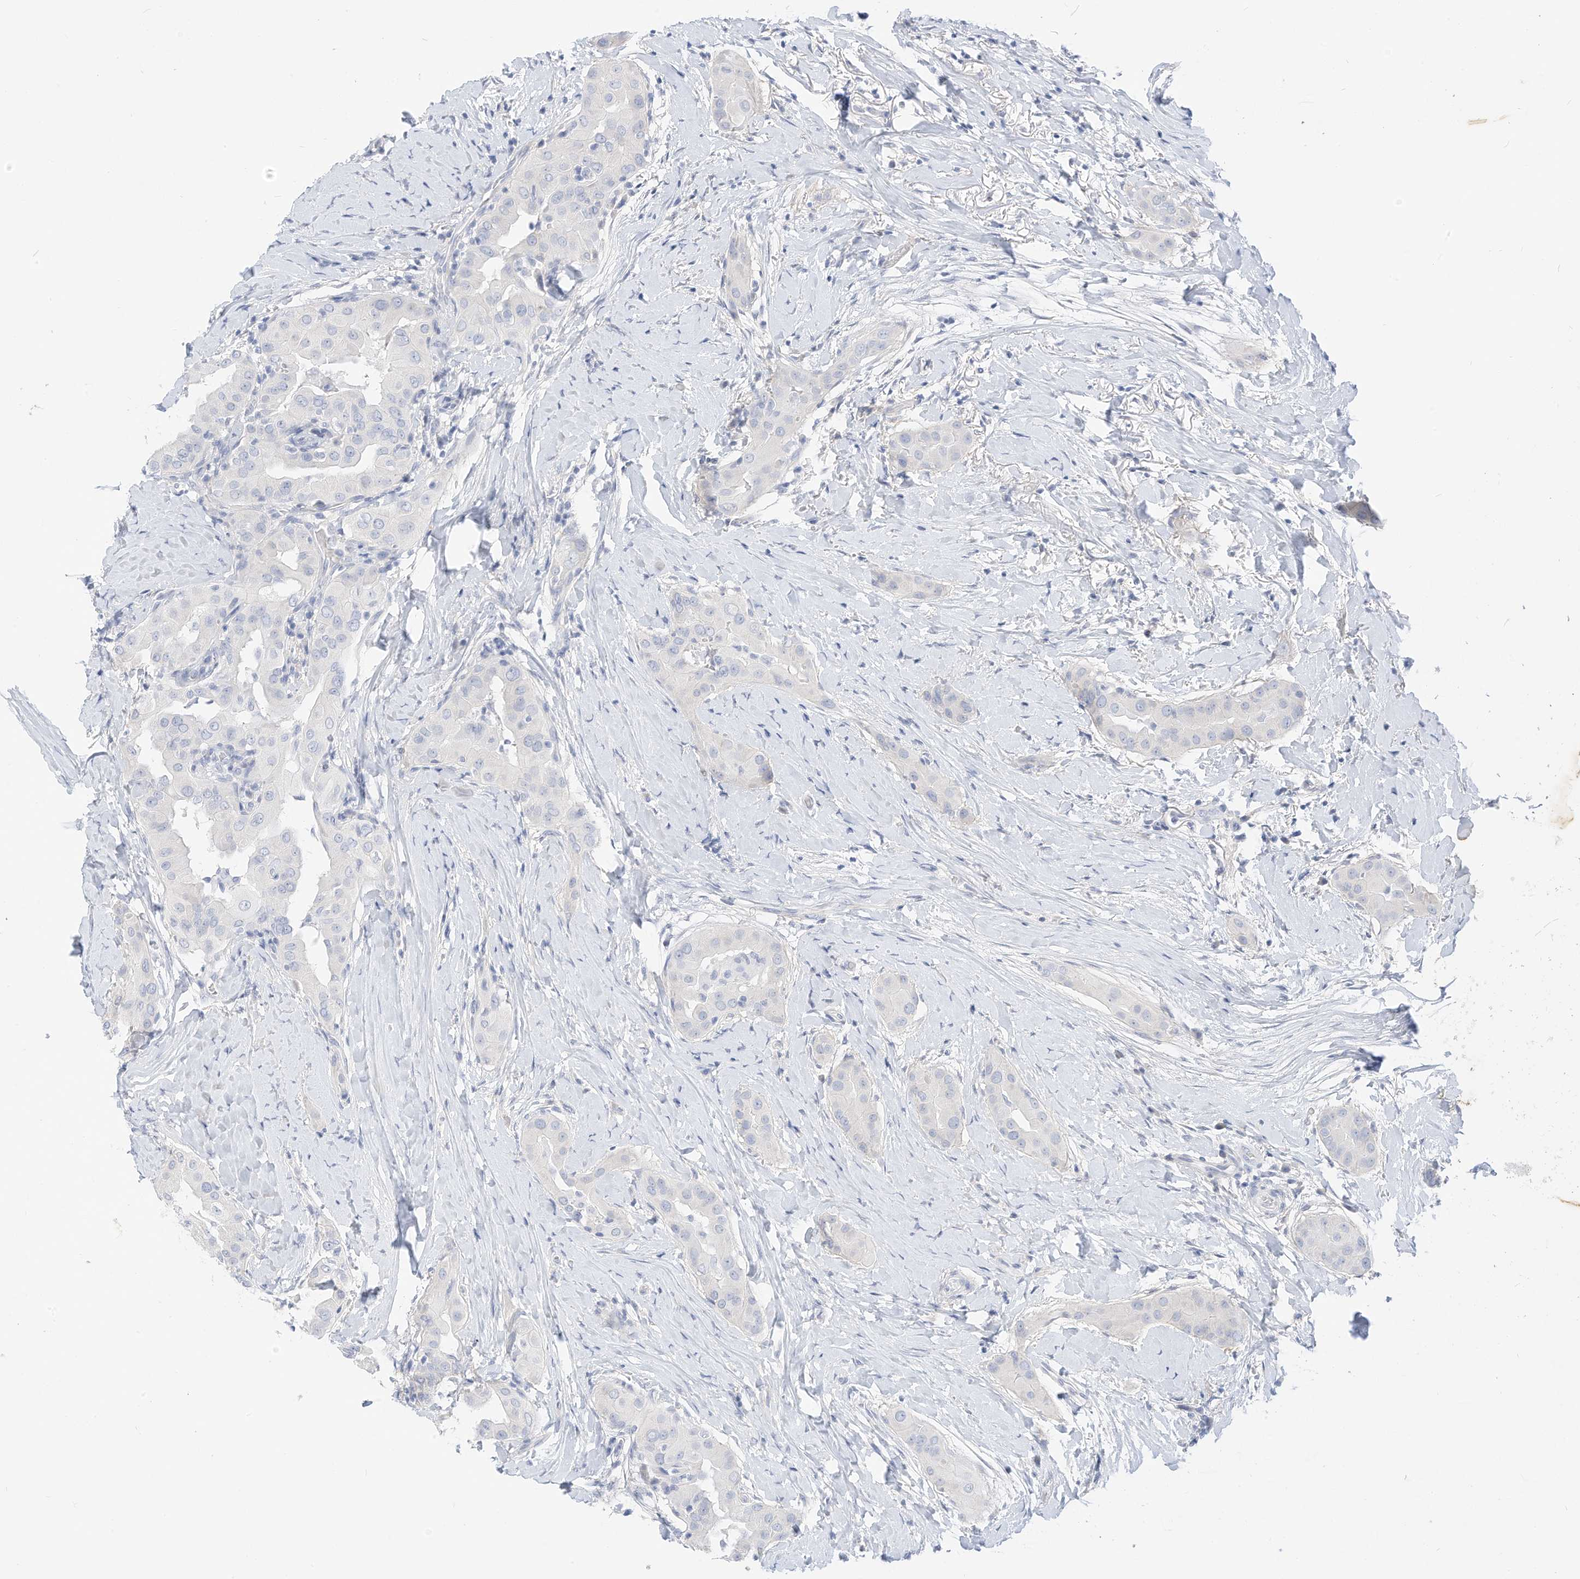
{"staining": {"intensity": "negative", "quantity": "none", "location": "none"}, "tissue": "thyroid cancer", "cell_type": "Tumor cells", "image_type": "cancer", "snomed": [{"axis": "morphology", "description": "Papillary adenocarcinoma, NOS"}, {"axis": "topography", "description": "Thyroid gland"}], "caption": "High magnification brightfield microscopy of papillary adenocarcinoma (thyroid) stained with DAB (3,3'-diaminobenzidine) (brown) and counterstained with hematoxylin (blue): tumor cells show no significant expression.", "gene": "SPOCD1", "patient": {"sex": "male", "age": 33}}